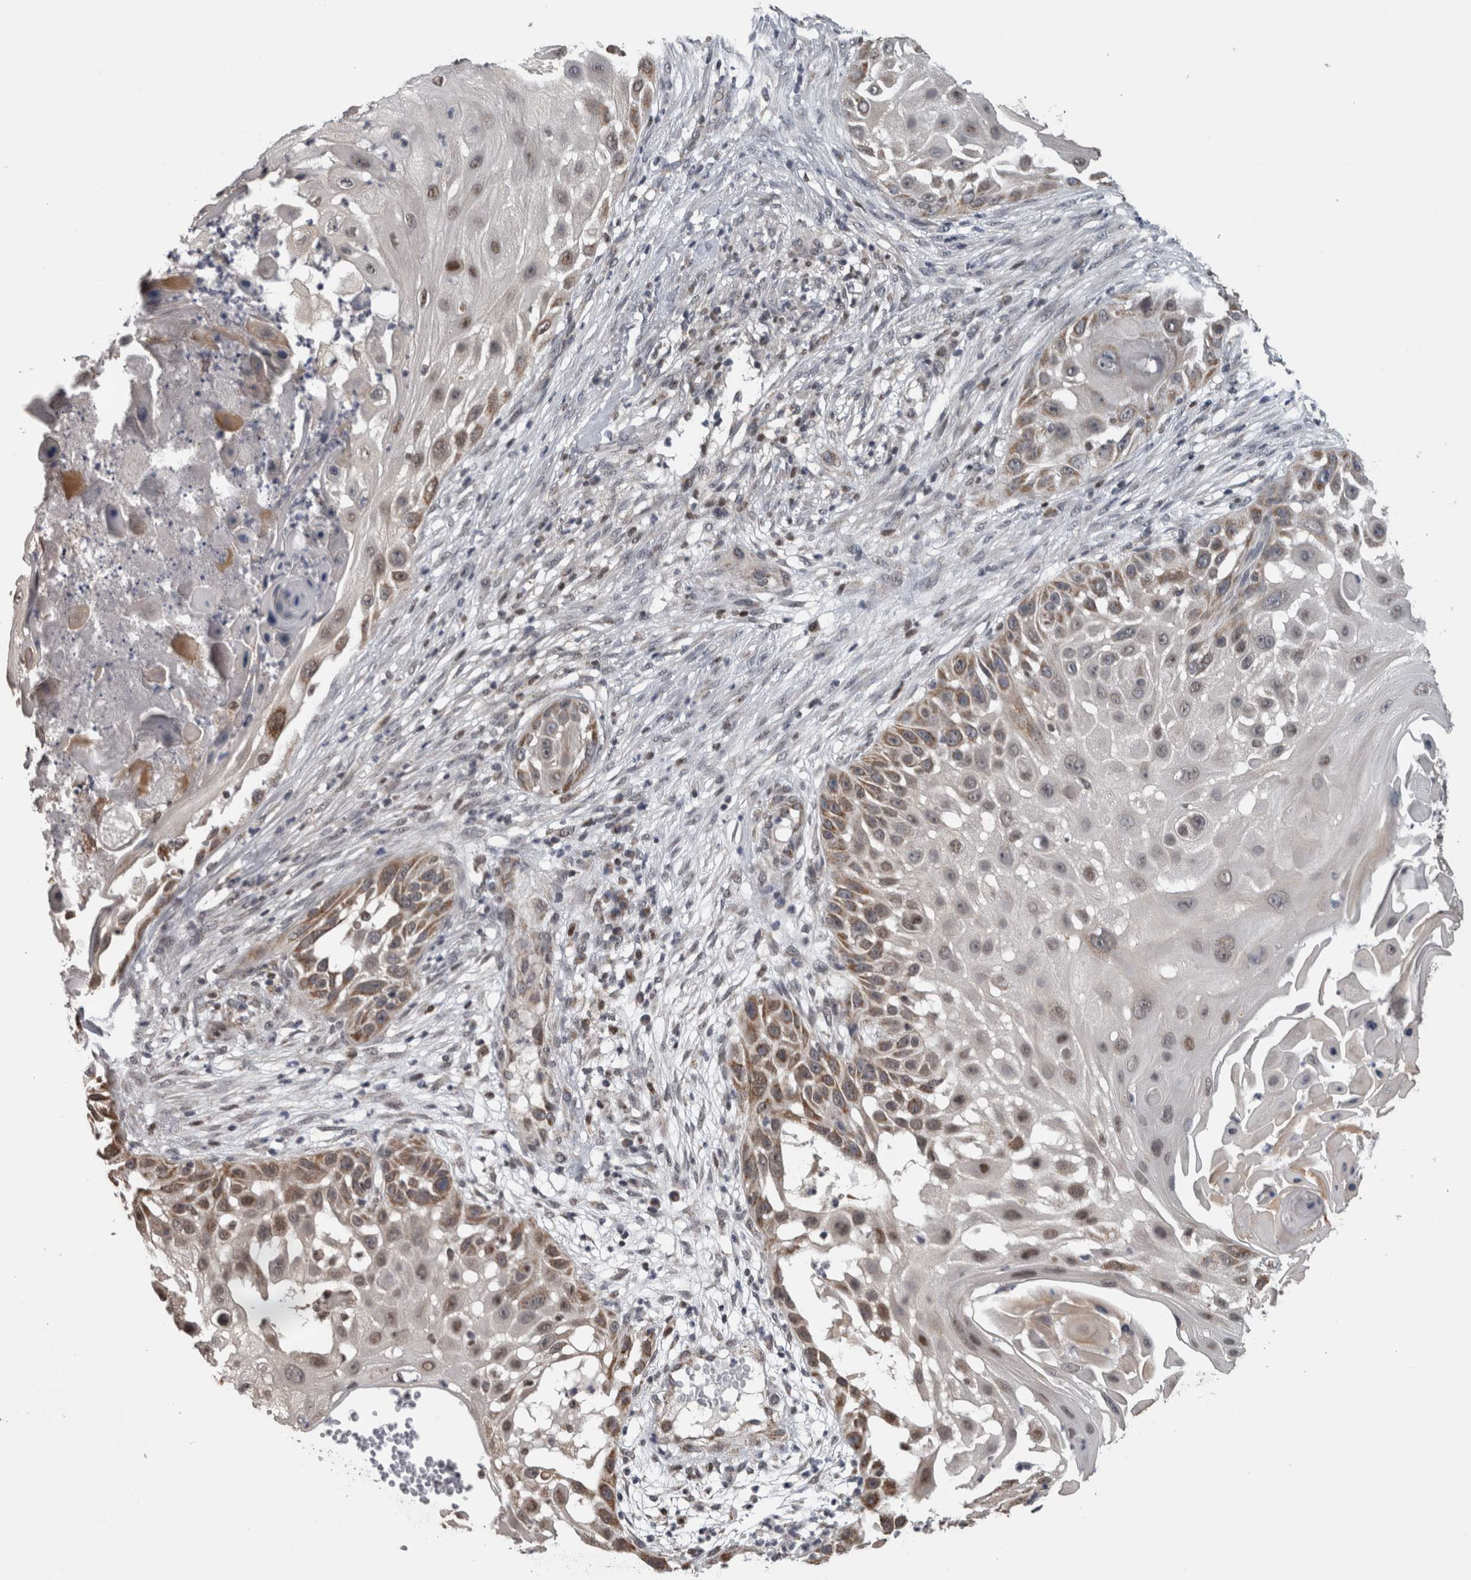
{"staining": {"intensity": "moderate", "quantity": "<25%", "location": "cytoplasmic/membranous"}, "tissue": "skin cancer", "cell_type": "Tumor cells", "image_type": "cancer", "snomed": [{"axis": "morphology", "description": "Squamous cell carcinoma, NOS"}, {"axis": "topography", "description": "Skin"}], "caption": "Moderate cytoplasmic/membranous protein staining is seen in approximately <25% of tumor cells in skin squamous cell carcinoma. Nuclei are stained in blue.", "gene": "OR2K2", "patient": {"sex": "female", "age": 44}}